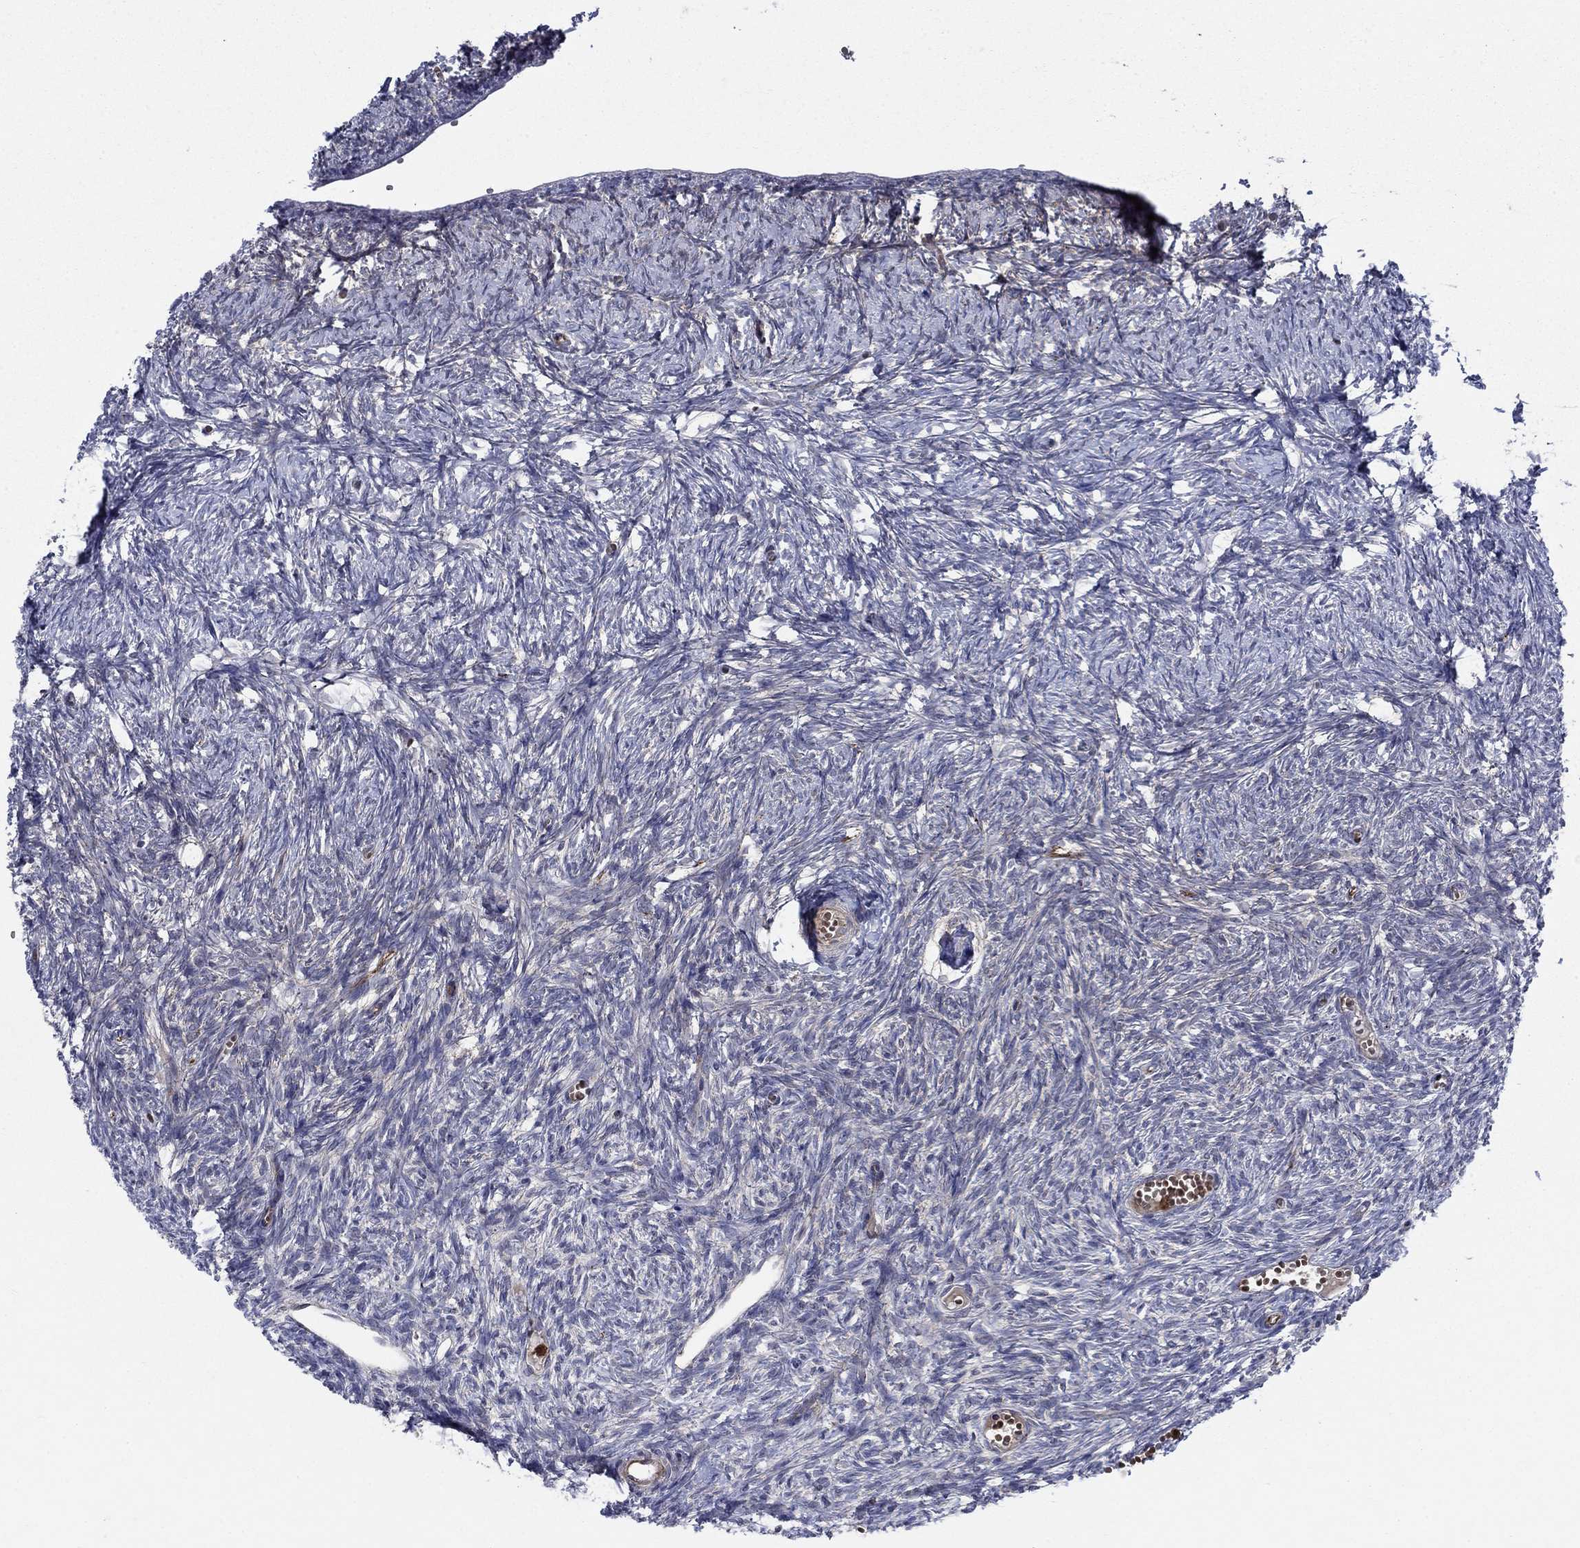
{"staining": {"intensity": "moderate", "quantity": ">75%", "location": "cytoplasmic/membranous"}, "tissue": "ovary", "cell_type": "Follicle cells", "image_type": "normal", "snomed": [{"axis": "morphology", "description": "Normal tissue, NOS"}, {"axis": "topography", "description": "Ovary"}], "caption": "Immunohistochemistry micrograph of benign human ovary stained for a protein (brown), which reveals medium levels of moderate cytoplasmic/membranous expression in about >75% of follicle cells.", "gene": "RNF19B", "patient": {"sex": "female", "age": 43}}